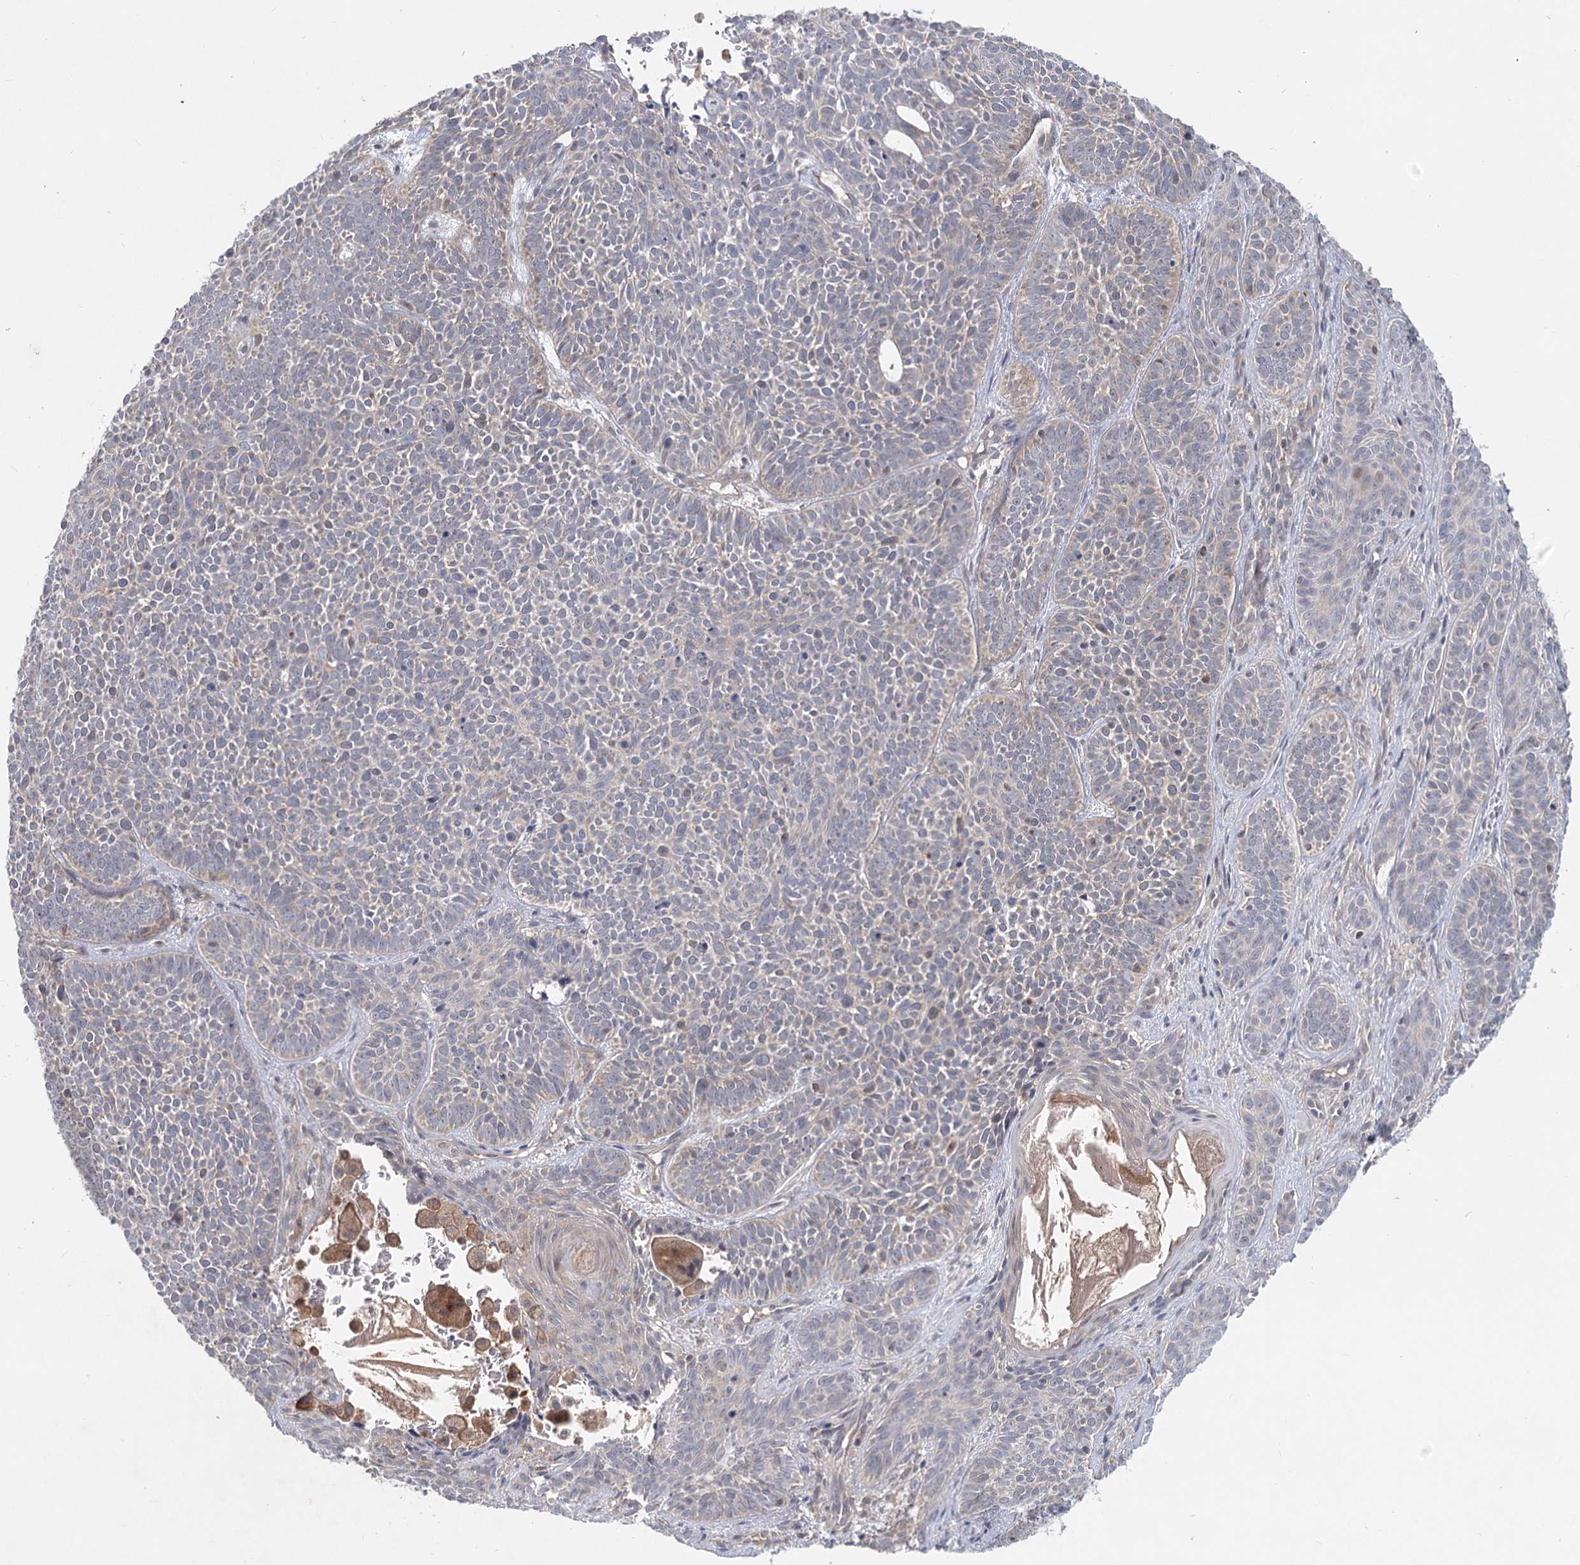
{"staining": {"intensity": "weak", "quantity": "<25%", "location": "cytoplasmic/membranous"}, "tissue": "skin cancer", "cell_type": "Tumor cells", "image_type": "cancer", "snomed": [{"axis": "morphology", "description": "Basal cell carcinoma"}, {"axis": "topography", "description": "Skin"}], "caption": "This is an IHC micrograph of basal cell carcinoma (skin). There is no positivity in tumor cells.", "gene": "AP3B1", "patient": {"sex": "male", "age": 85}}